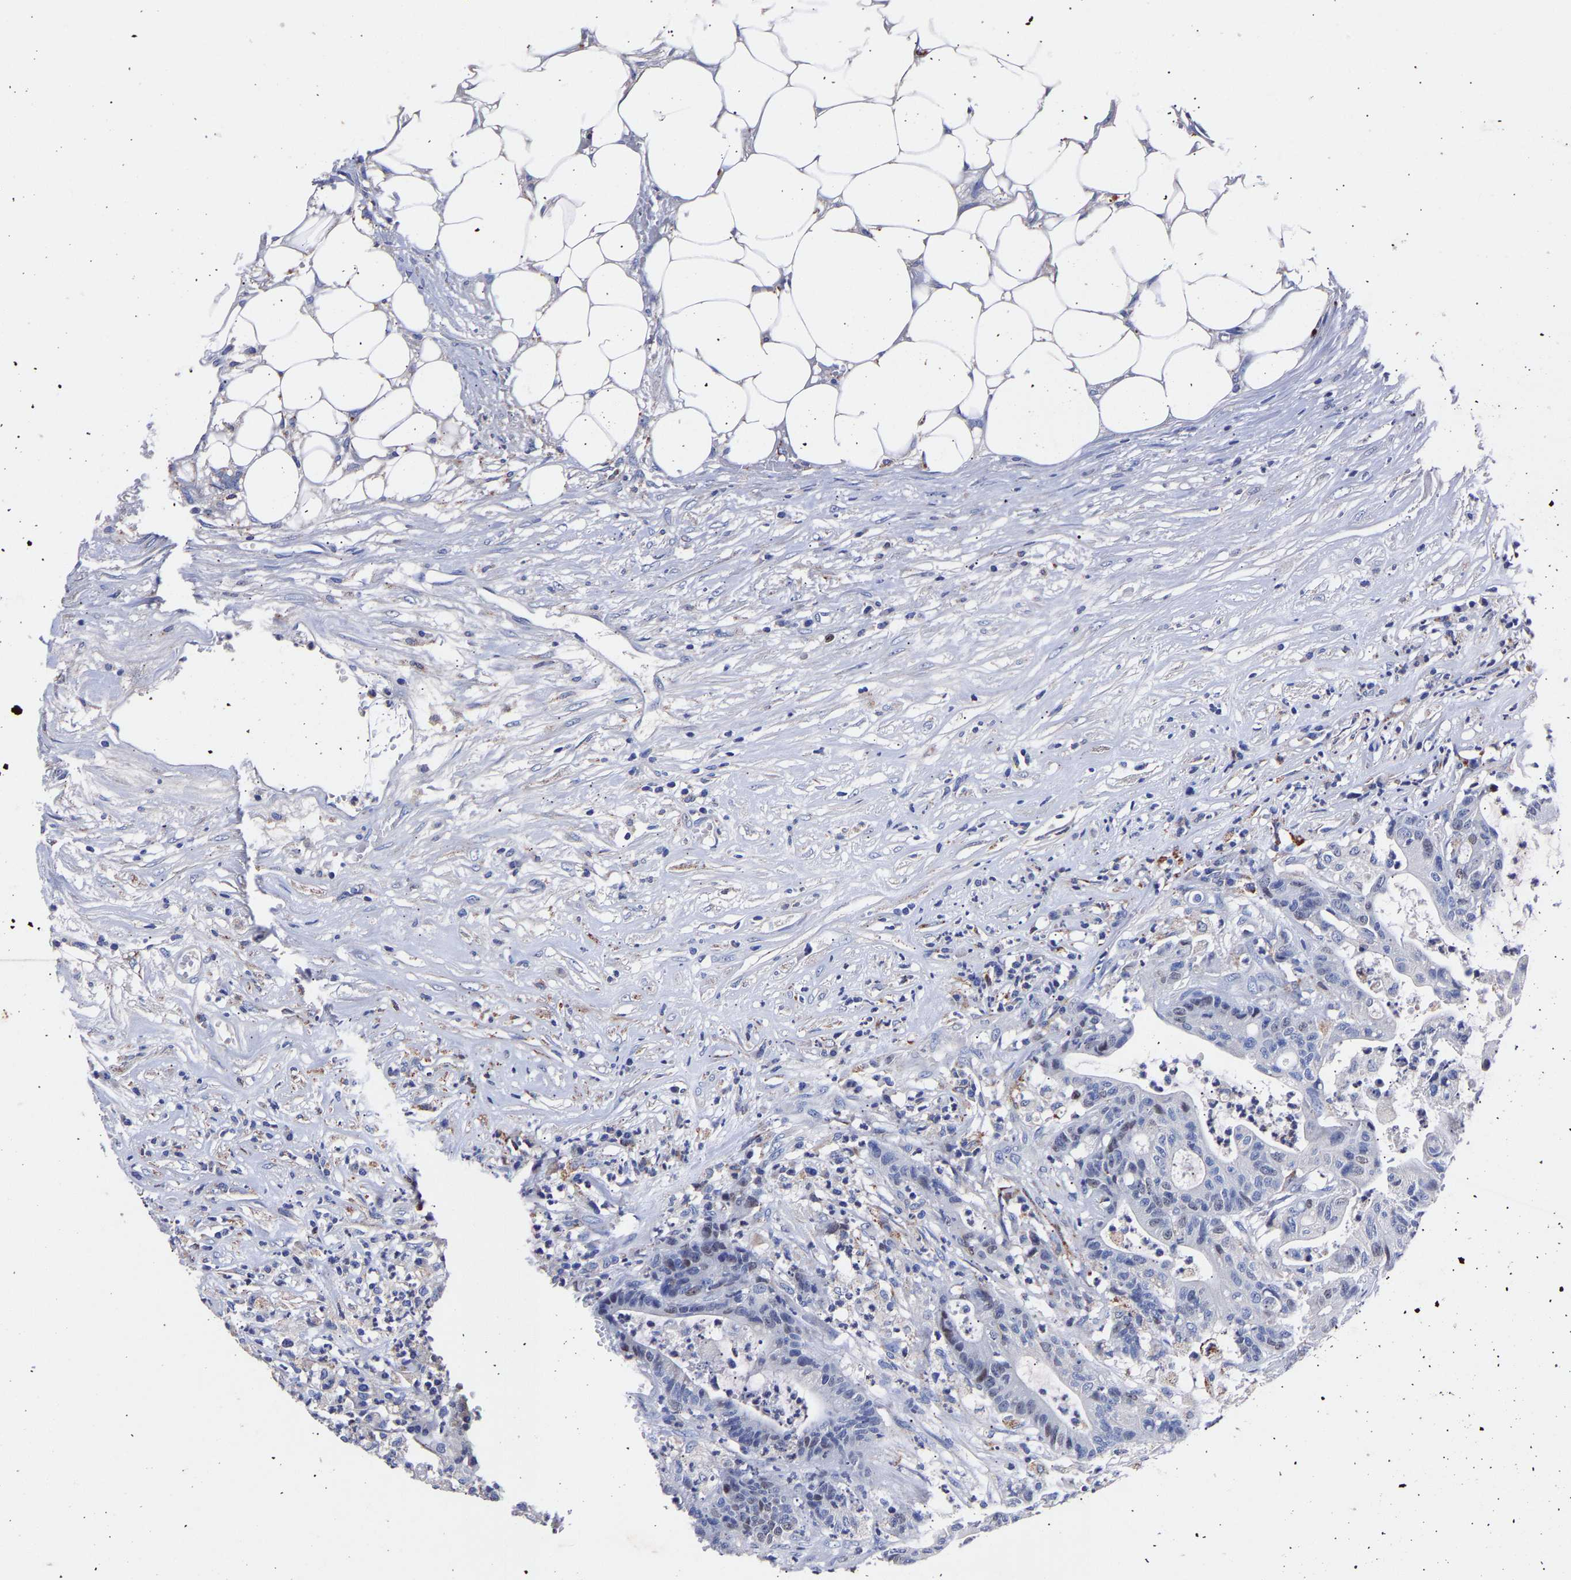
{"staining": {"intensity": "weak", "quantity": "<25%", "location": "nuclear"}, "tissue": "colorectal cancer", "cell_type": "Tumor cells", "image_type": "cancer", "snomed": [{"axis": "morphology", "description": "Adenocarcinoma, NOS"}, {"axis": "topography", "description": "Colon"}], "caption": "Tumor cells show no significant staining in colorectal cancer (adenocarcinoma).", "gene": "SEM1", "patient": {"sex": "female", "age": 84}}